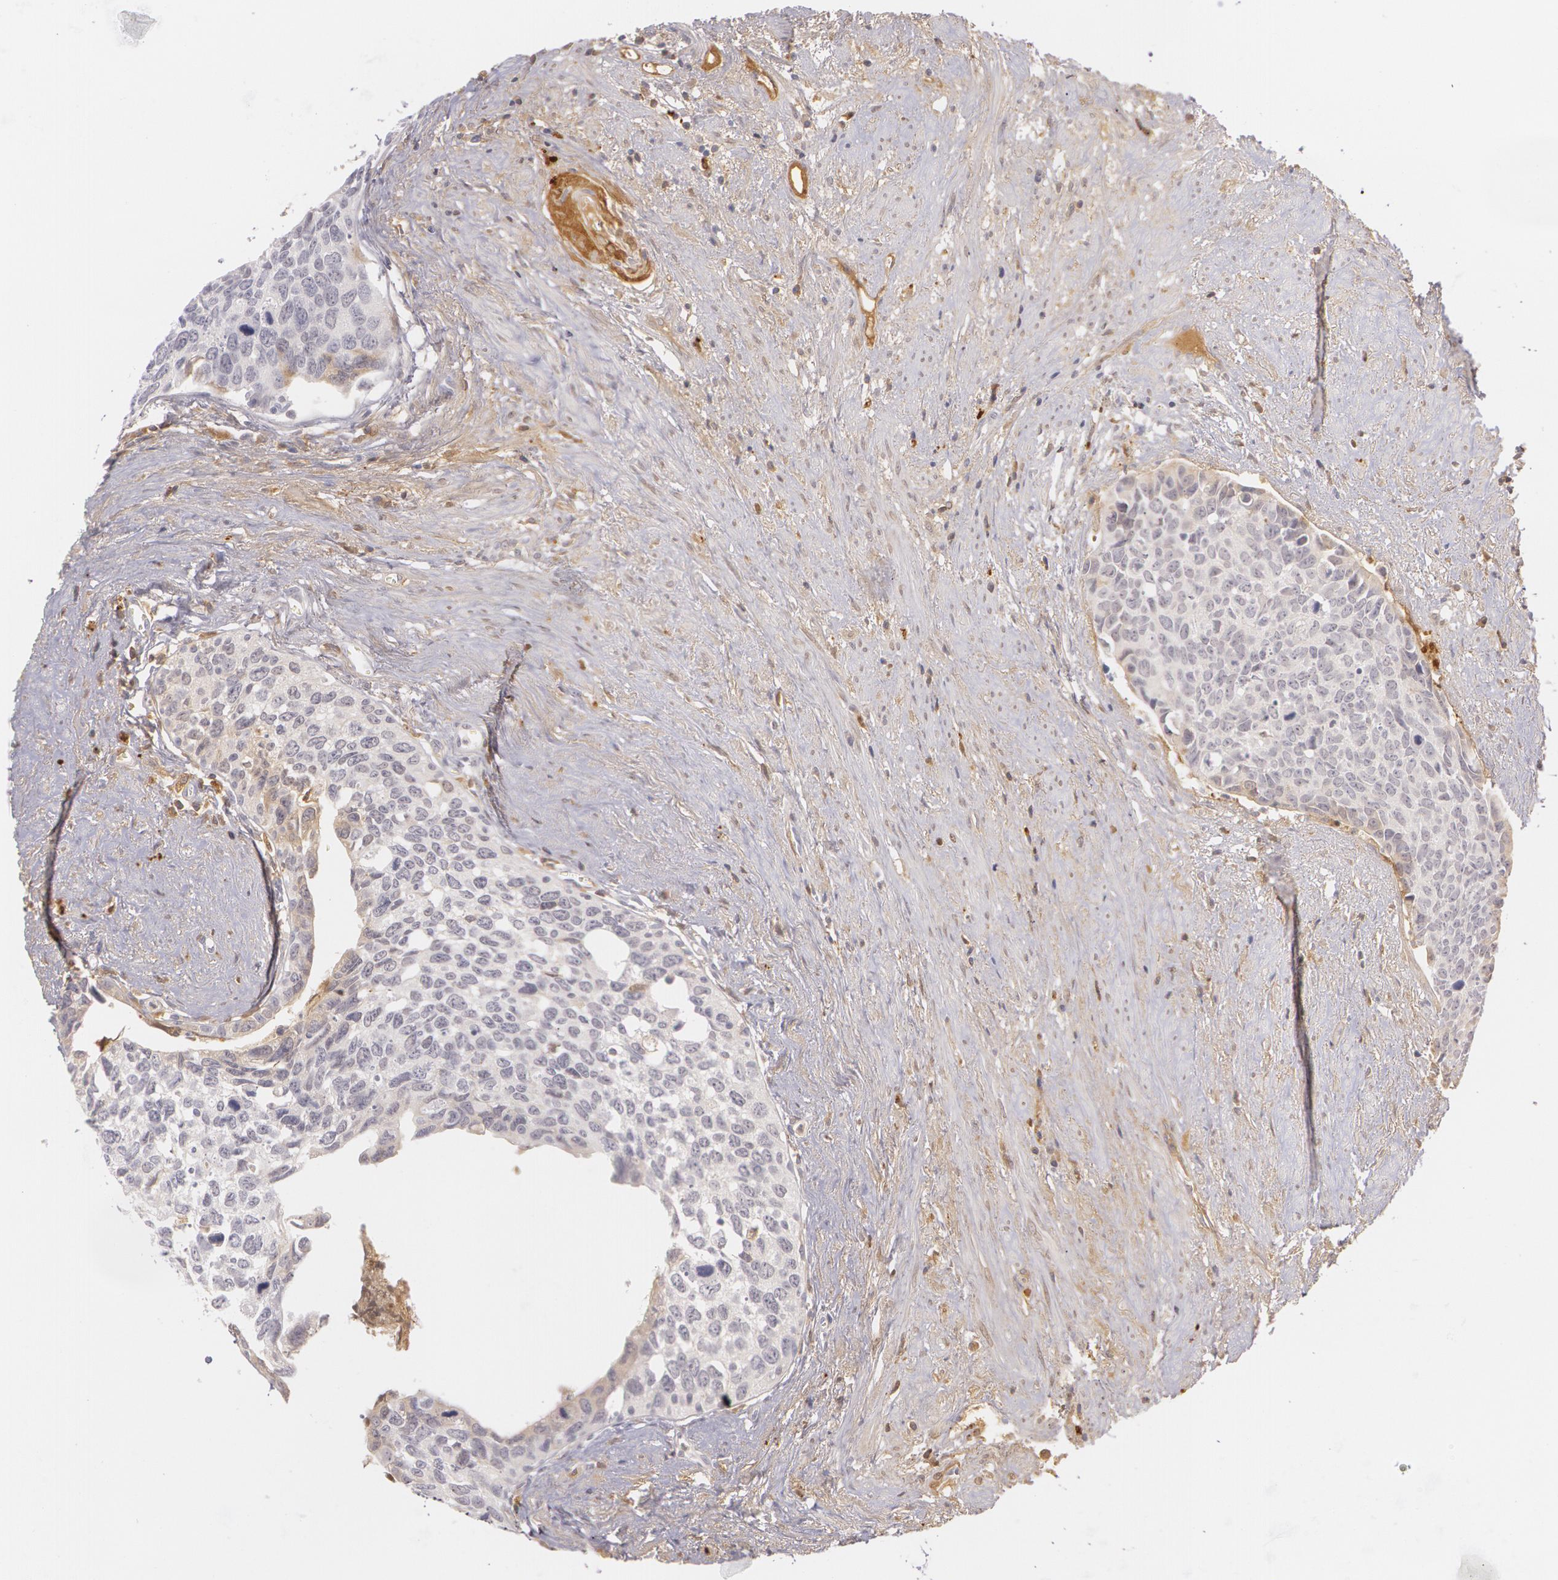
{"staining": {"intensity": "negative", "quantity": "none", "location": "none"}, "tissue": "urothelial cancer", "cell_type": "Tumor cells", "image_type": "cancer", "snomed": [{"axis": "morphology", "description": "Urothelial carcinoma, High grade"}, {"axis": "topography", "description": "Urinary bladder"}], "caption": "An immunohistochemistry image of urothelial cancer is shown. There is no staining in tumor cells of urothelial cancer.", "gene": "LBP", "patient": {"sex": "male", "age": 81}}